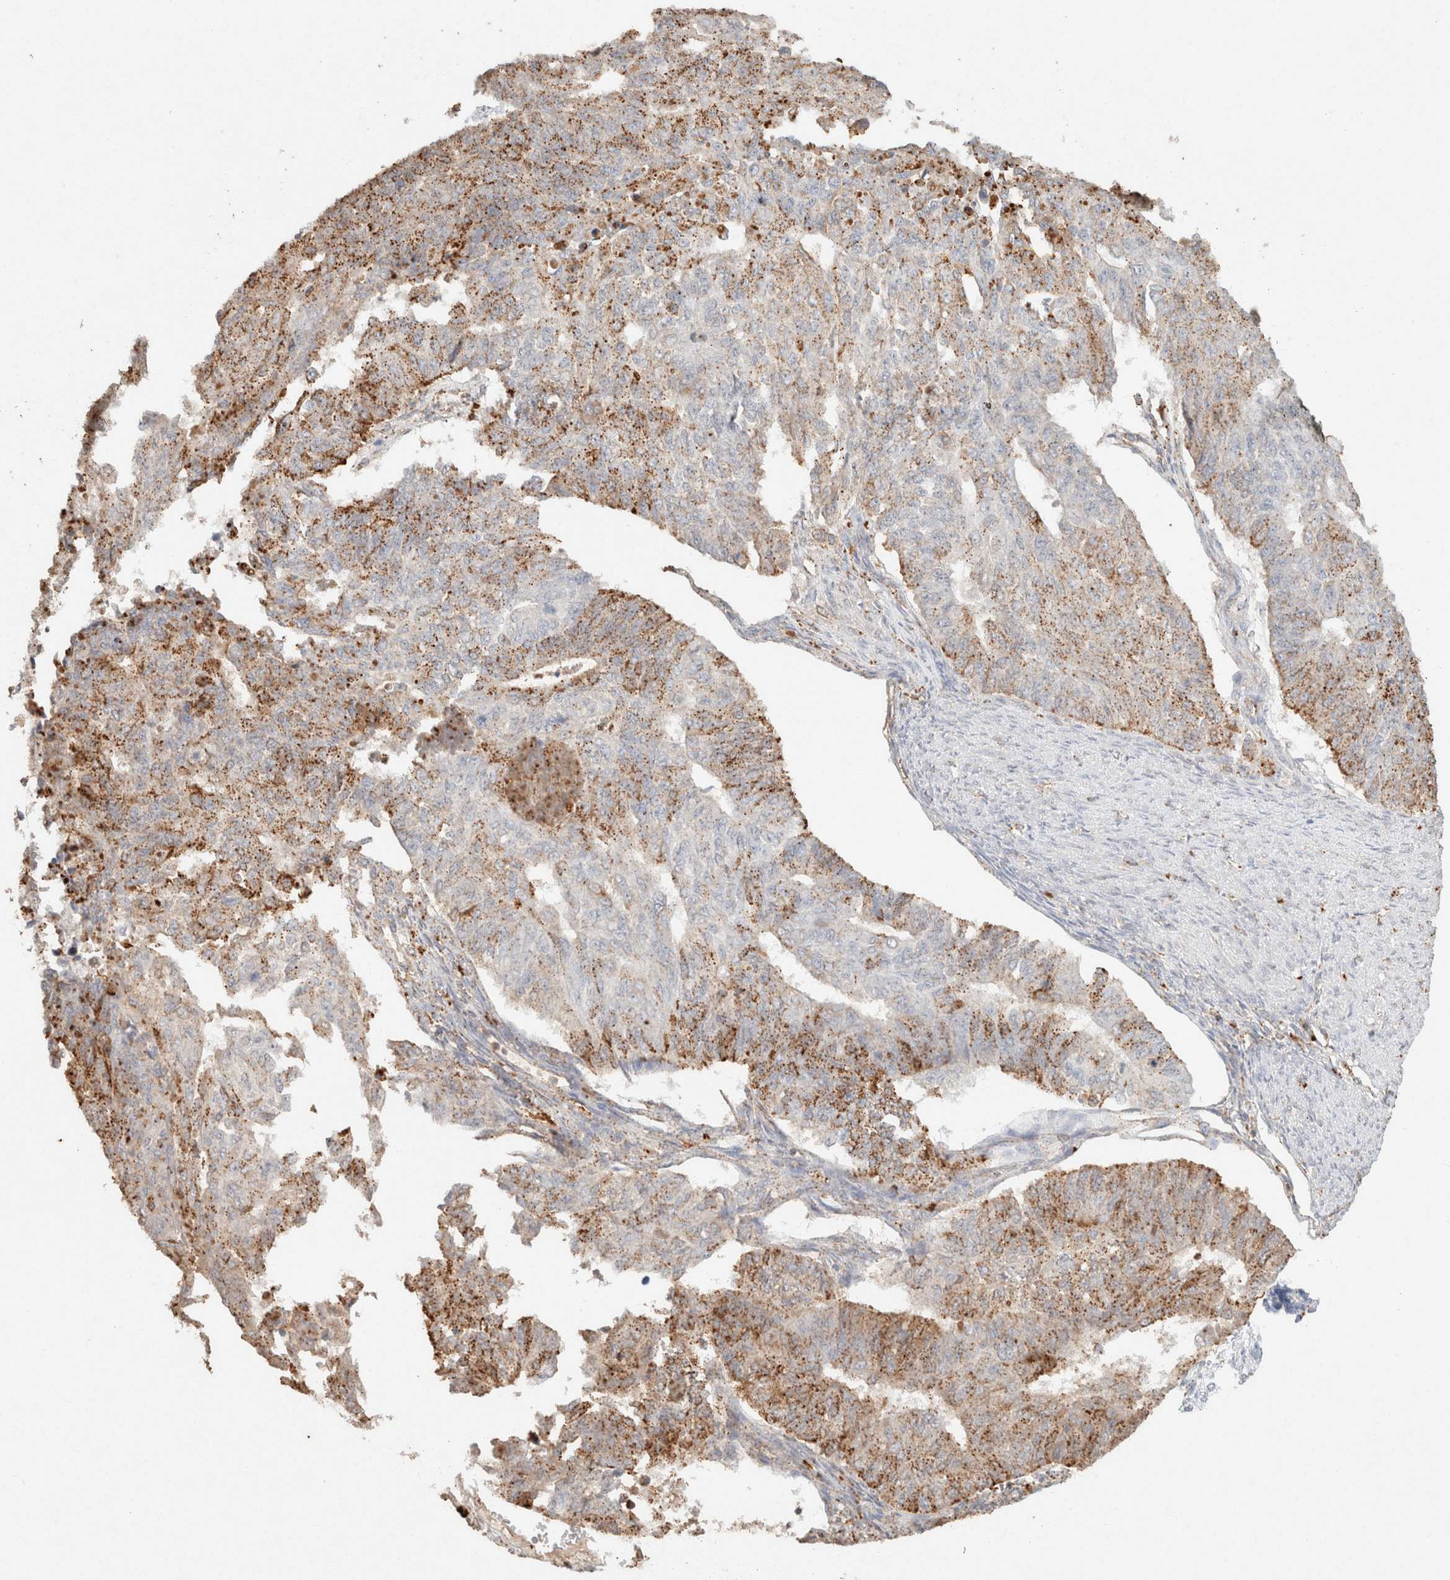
{"staining": {"intensity": "moderate", "quantity": "25%-75%", "location": "cytoplasmic/membranous"}, "tissue": "endometrial cancer", "cell_type": "Tumor cells", "image_type": "cancer", "snomed": [{"axis": "morphology", "description": "Adenocarcinoma, NOS"}, {"axis": "topography", "description": "Endometrium"}], "caption": "Protein staining shows moderate cytoplasmic/membranous positivity in about 25%-75% of tumor cells in endometrial cancer.", "gene": "CTSC", "patient": {"sex": "female", "age": 32}}